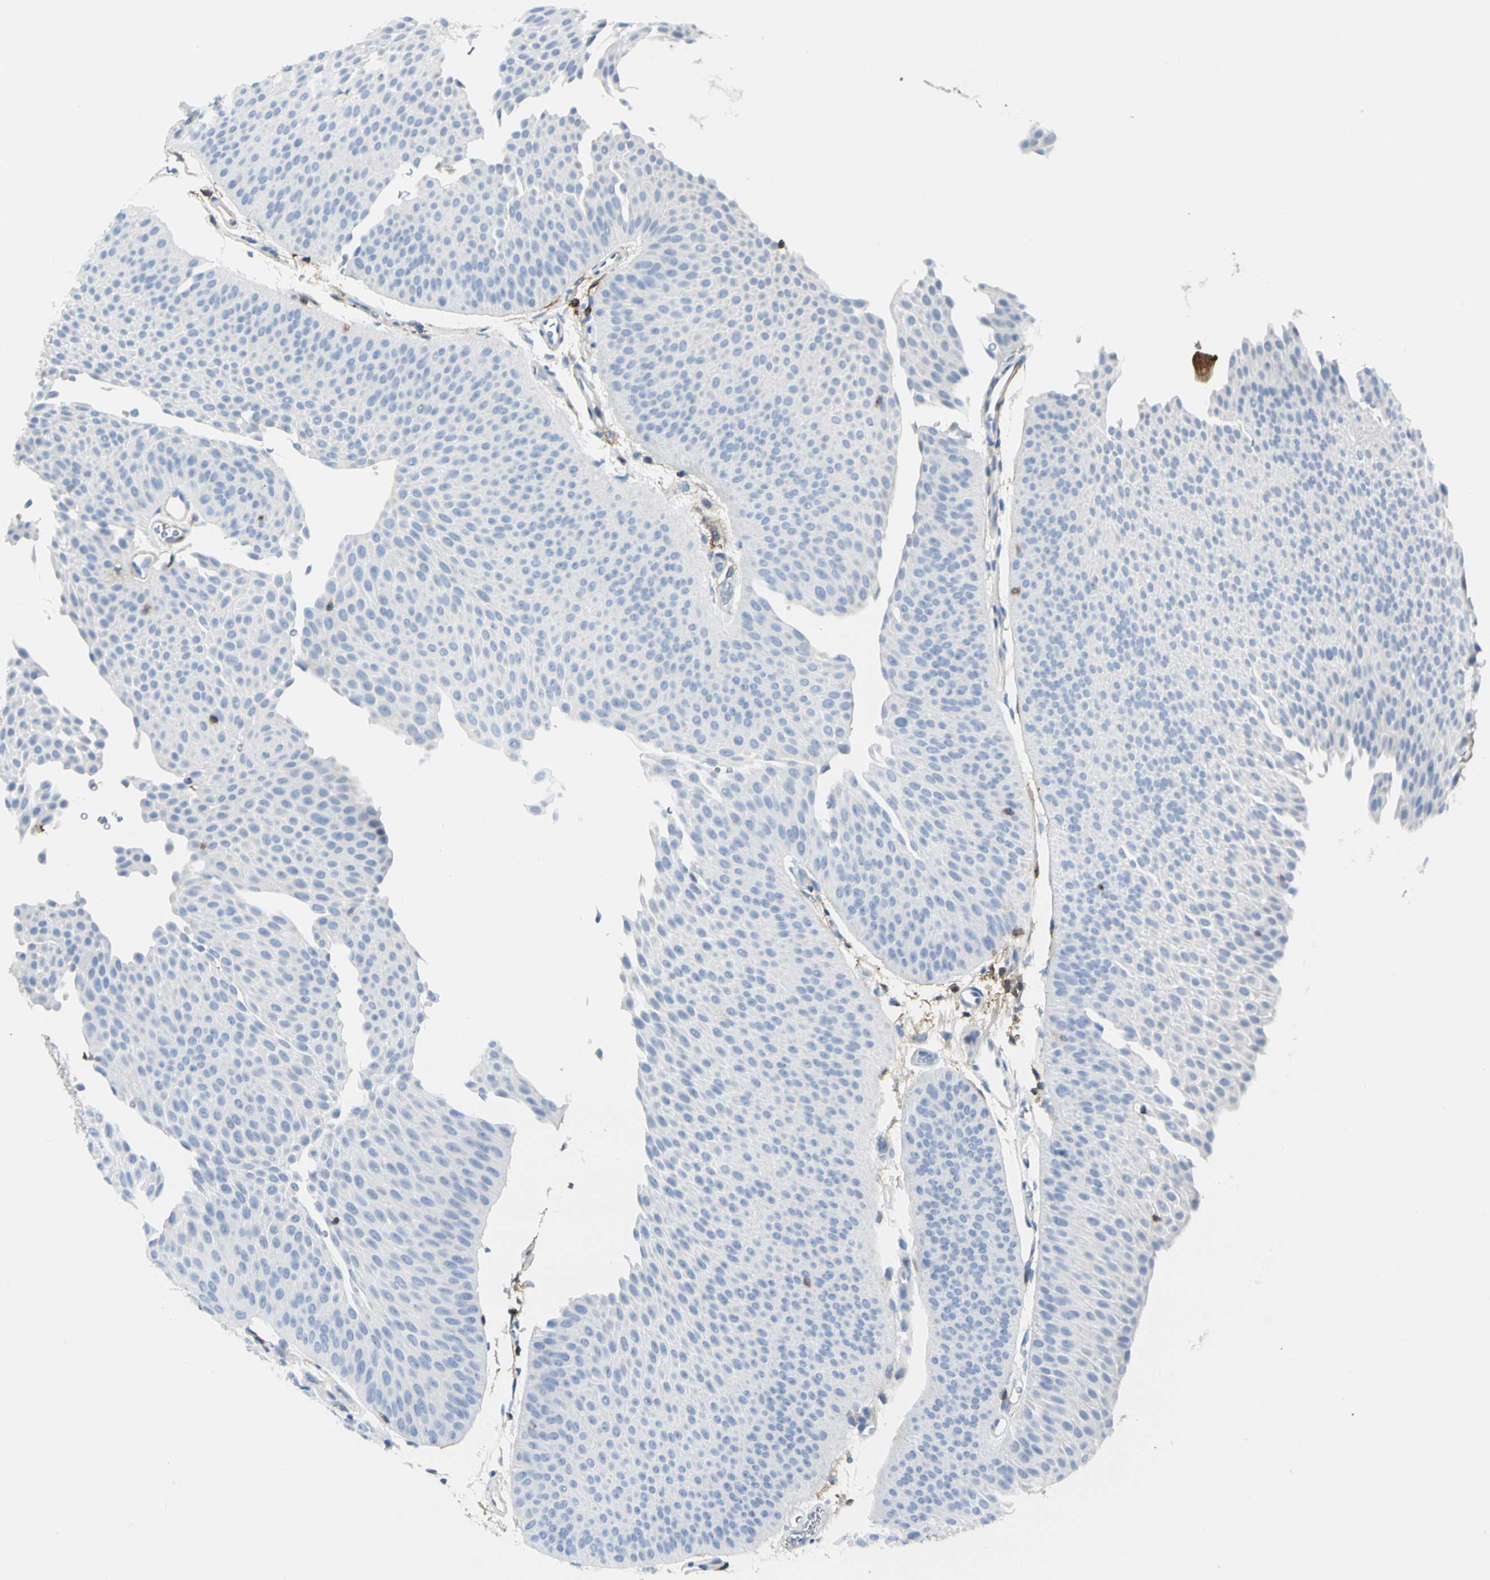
{"staining": {"intensity": "negative", "quantity": "none", "location": "none"}, "tissue": "urothelial cancer", "cell_type": "Tumor cells", "image_type": "cancer", "snomed": [{"axis": "morphology", "description": "Urothelial carcinoma, Low grade"}, {"axis": "topography", "description": "Urinary bladder"}], "caption": "There is no significant expression in tumor cells of urothelial cancer.", "gene": "CLEC2B", "patient": {"sex": "female", "age": 60}}